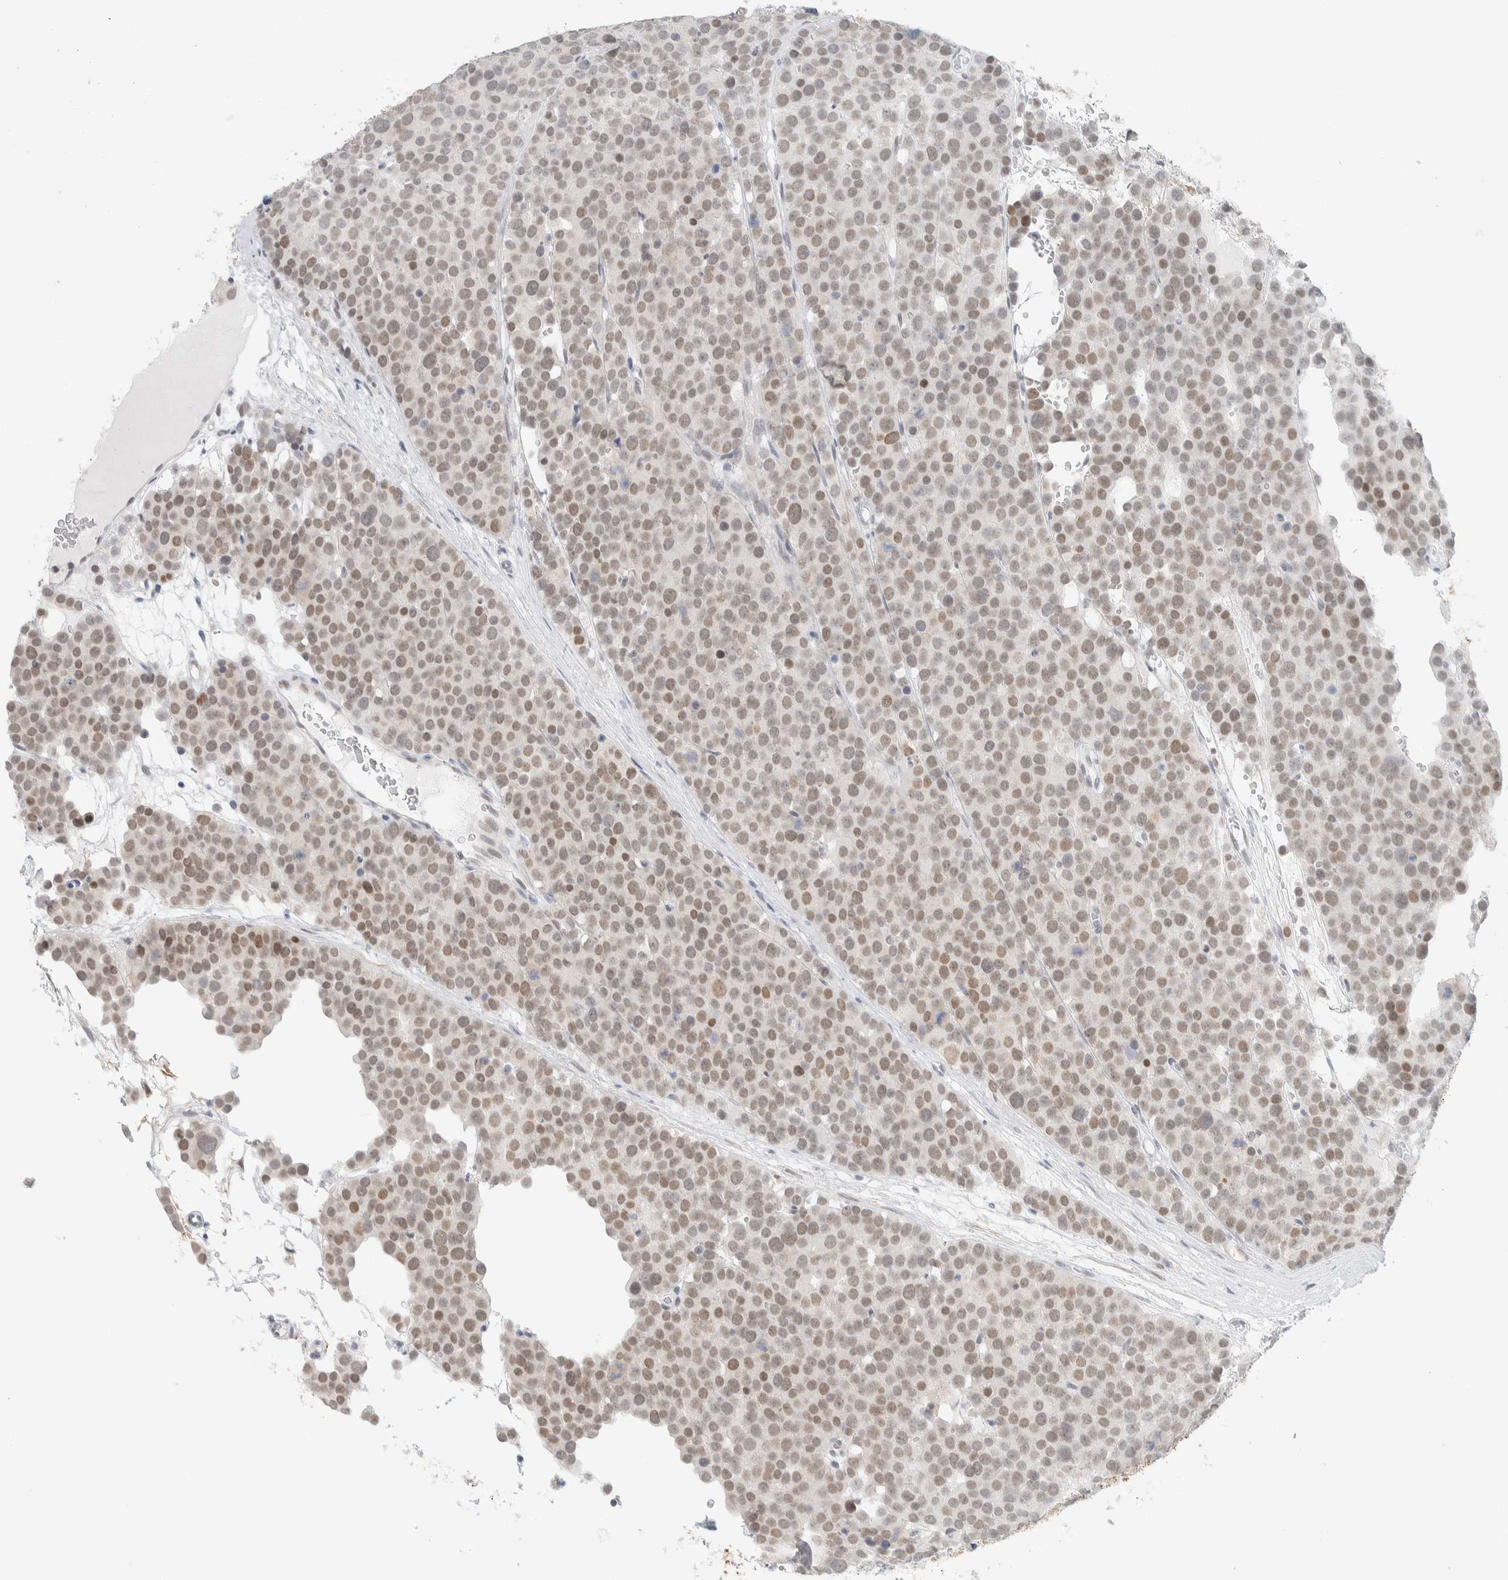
{"staining": {"intensity": "weak", "quantity": ">75%", "location": "nuclear"}, "tissue": "testis cancer", "cell_type": "Tumor cells", "image_type": "cancer", "snomed": [{"axis": "morphology", "description": "Seminoma, NOS"}, {"axis": "topography", "description": "Testis"}], "caption": "Immunohistochemical staining of testis cancer displays weak nuclear protein positivity in about >75% of tumor cells. Nuclei are stained in blue.", "gene": "CDH17", "patient": {"sex": "male", "age": 71}}